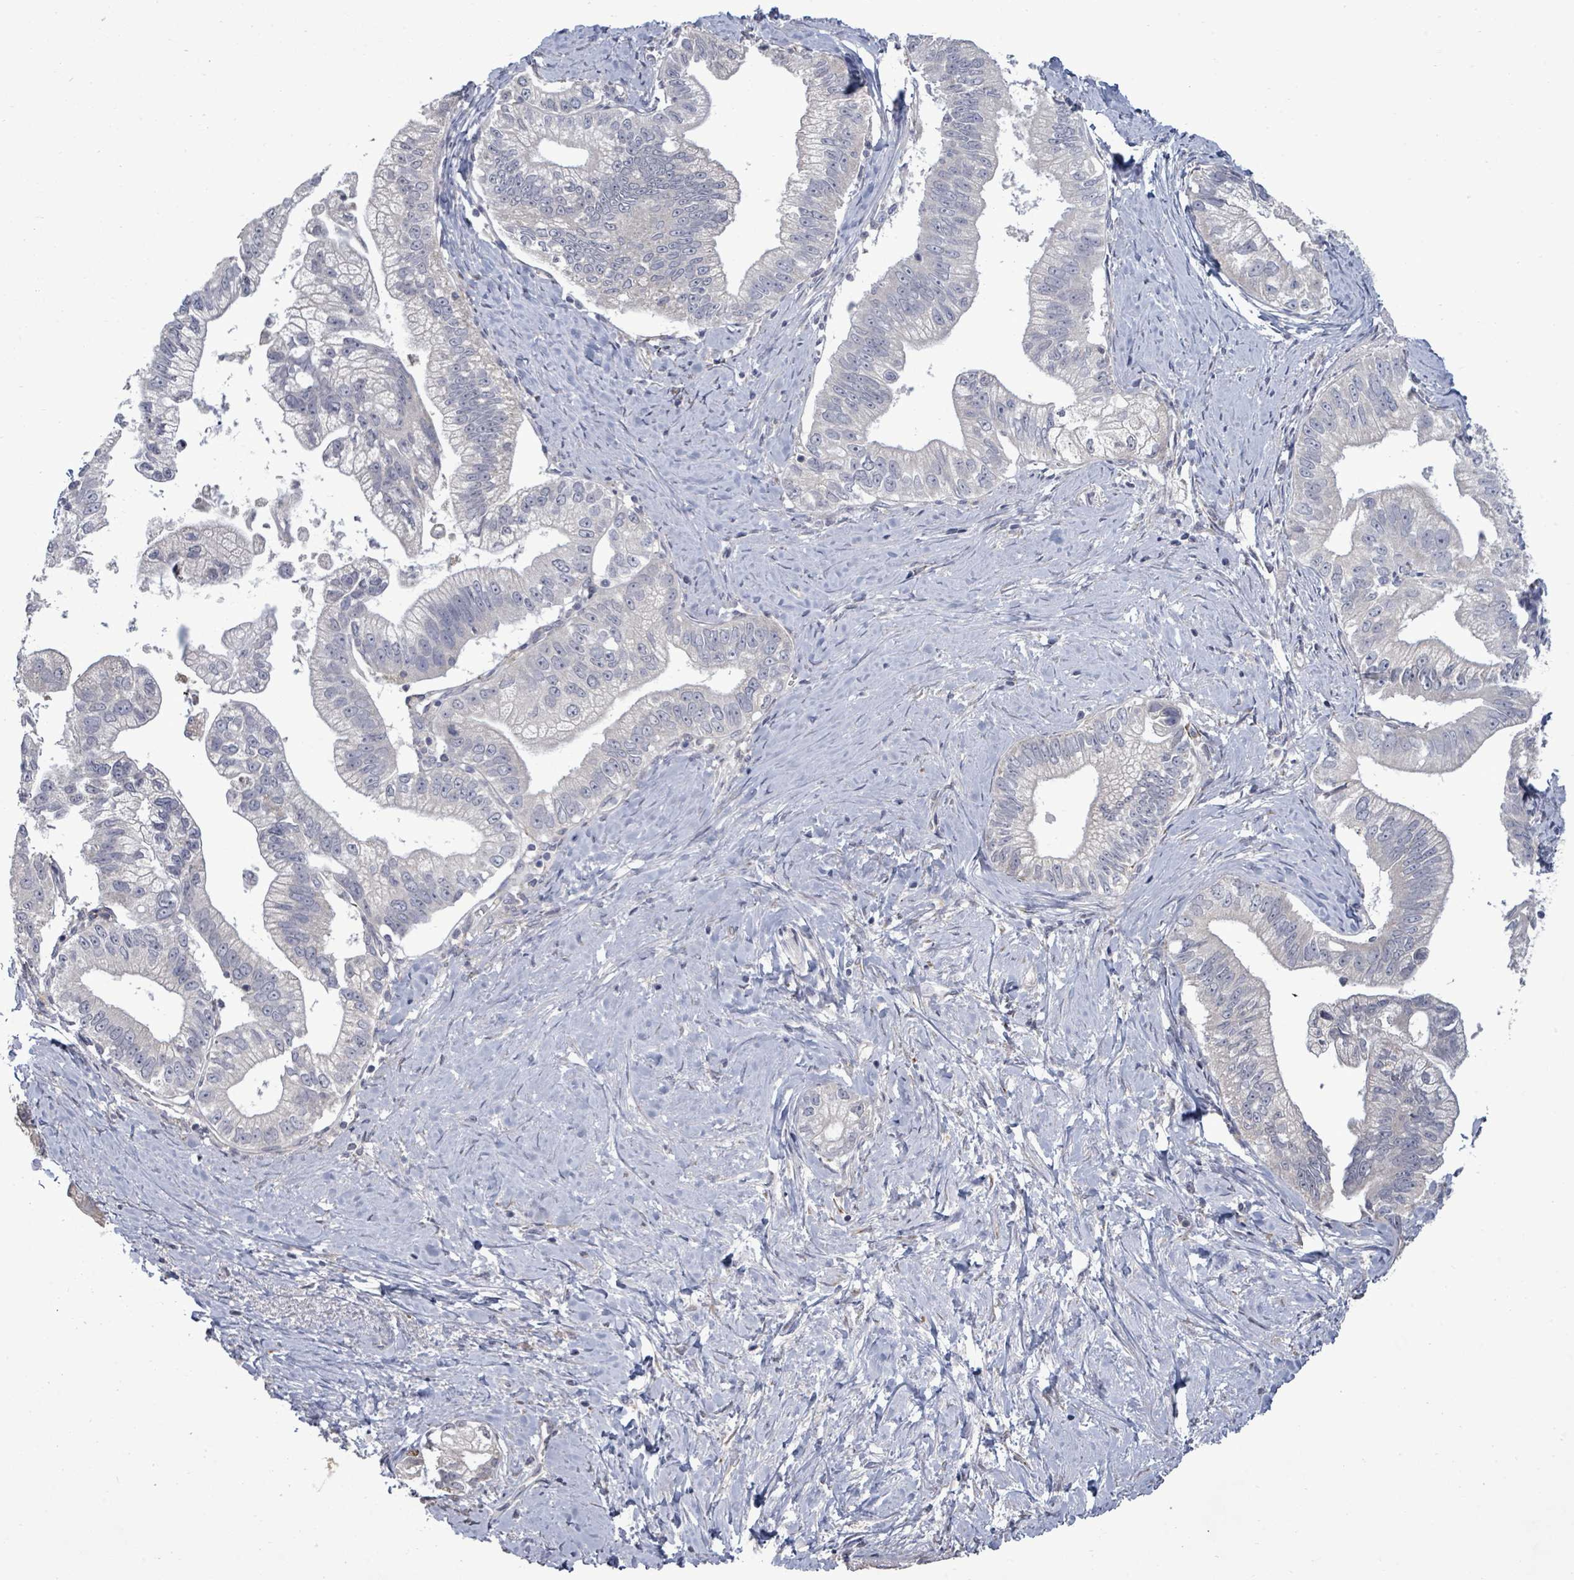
{"staining": {"intensity": "negative", "quantity": "none", "location": "none"}, "tissue": "pancreatic cancer", "cell_type": "Tumor cells", "image_type": "cancer", "snomed": [{"axis": "morphology", "description": "Adenocarcinoma, NOS"}, {"axis": "topography", "description": "Pancreas"}], "caption": "Immunohistochemistry photomicrograph of pancreatic cancer stained for a protein (brown), which exhibits no positivity in tumor cells.", "gene": "POMGNT2", "patient": {"sex": "male", "age": 70}}